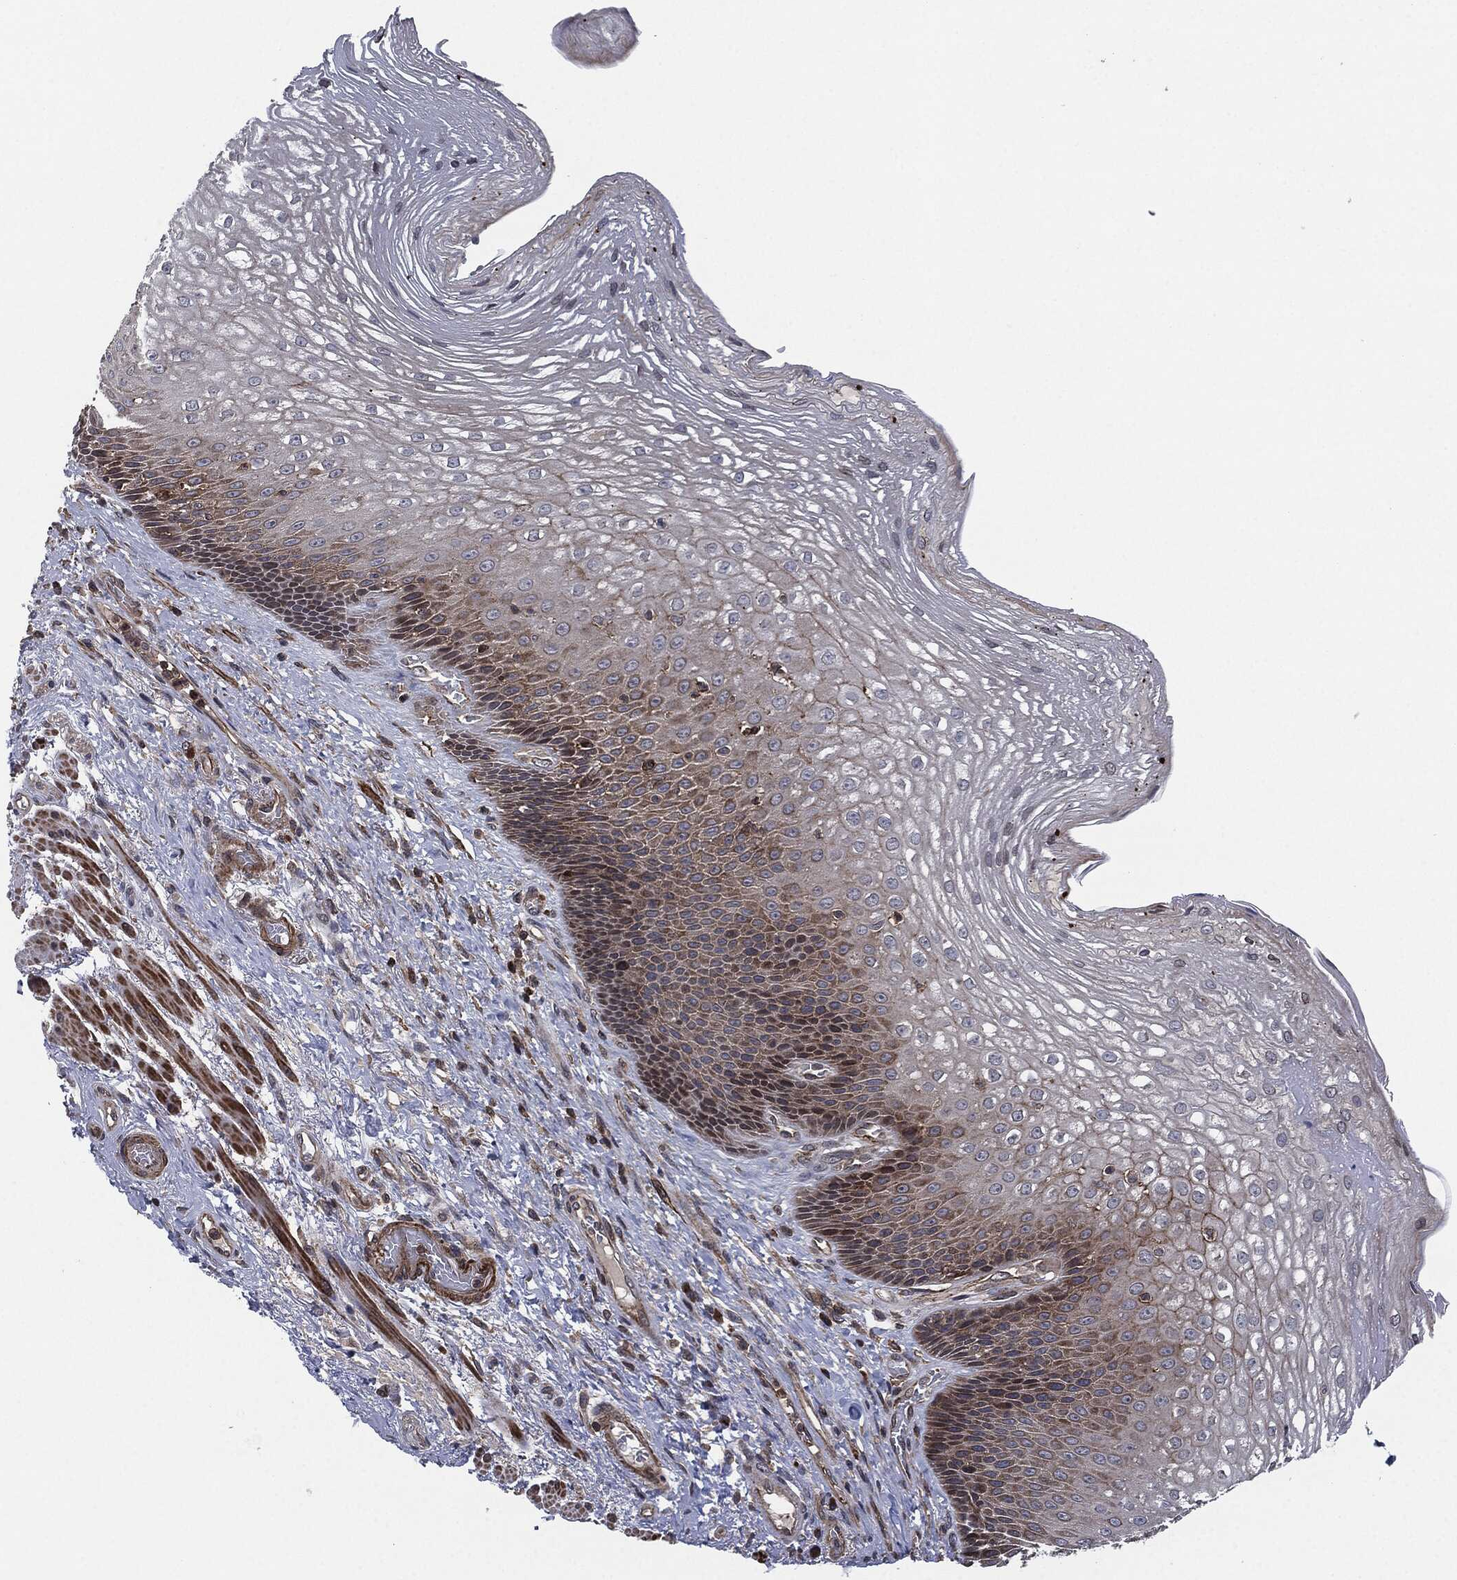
{"staining": {"intensity": "strong", "quantity": "<25%", "location": "cytoplasmic/membranous"}, "tissue": "esophagus", "cell_type": "Squamous epithelial cells", "image_type": "normal", "snomed": [{"axis": "morphology", "description": "Normal tissue, NOS"}, {"axis": "topography", "description": "Esophagus"}], "caption": "There is medium levels of strong cytoplasmic/membranous positivity in squamous epithelial cells of normal esophagus, as demonstrated by immunohistochemical staining (brown color).", "gene": "UBR1", "patient": {"sex": "male", "age": 63}}